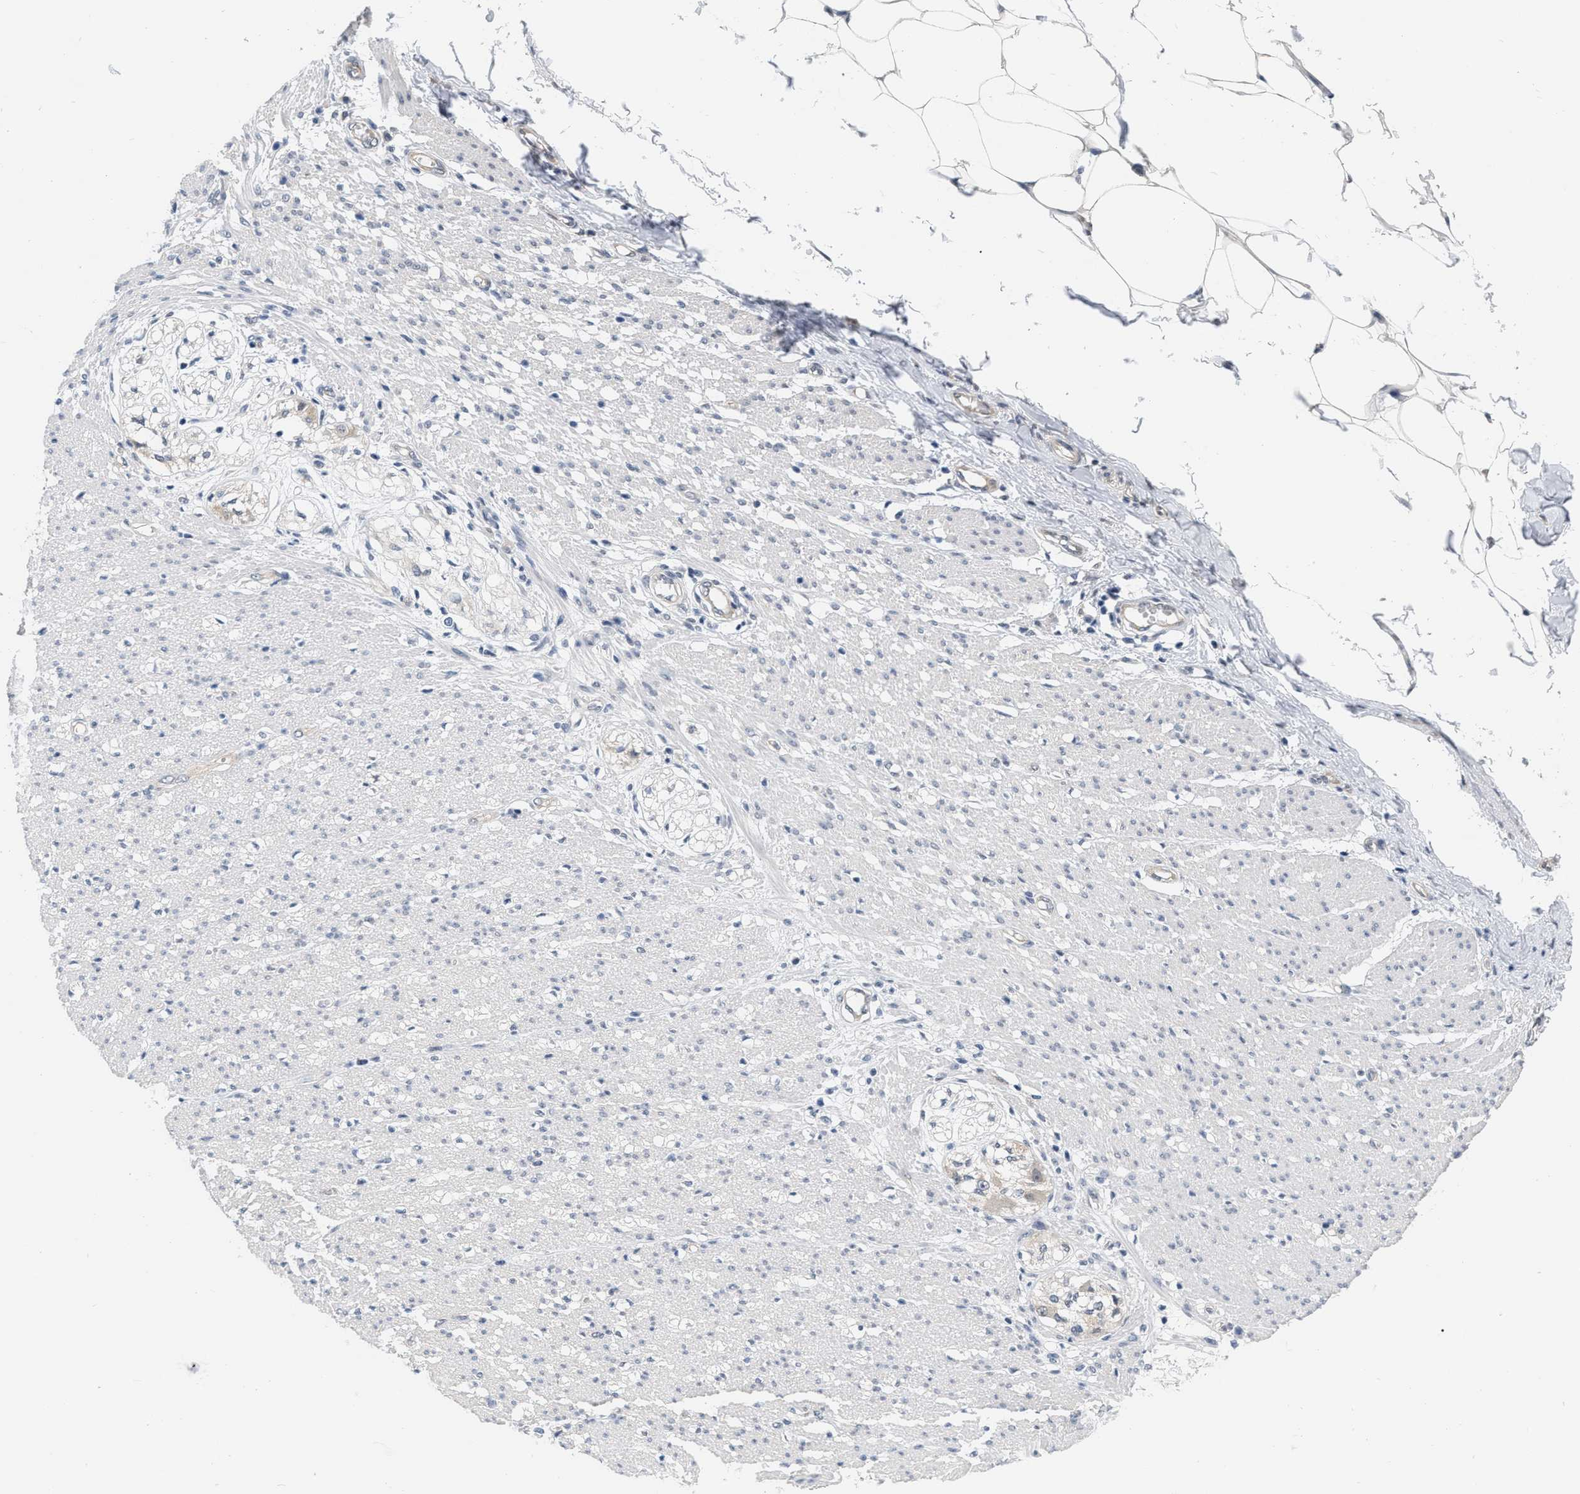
{"staining": {"intensity": "negative", "quantity": "none", "location": "none"}, "tissue": "smooth muscle", "cell_type": "Smooth muscle cells", "image_type": "normal", "snomed": [{"axis": "morphology", "description": "Normal tissue, NOS"}, {"axis": "morphology", "description": "Adenocarcinoma, NOS"}, {"axis": "topography", "description": "Colon"}, {"axis": "topography", "description": "Peripheral nerve tissue"}], "caption": "High power microscopy micrograph of an immunohistochemistry (IHC) micrograph of normal smooth muscle, revealing no significant positivity in smooth muscle cells.", "gene": "RUVBL1", "patient": {"sex": "male", "age": 14}}